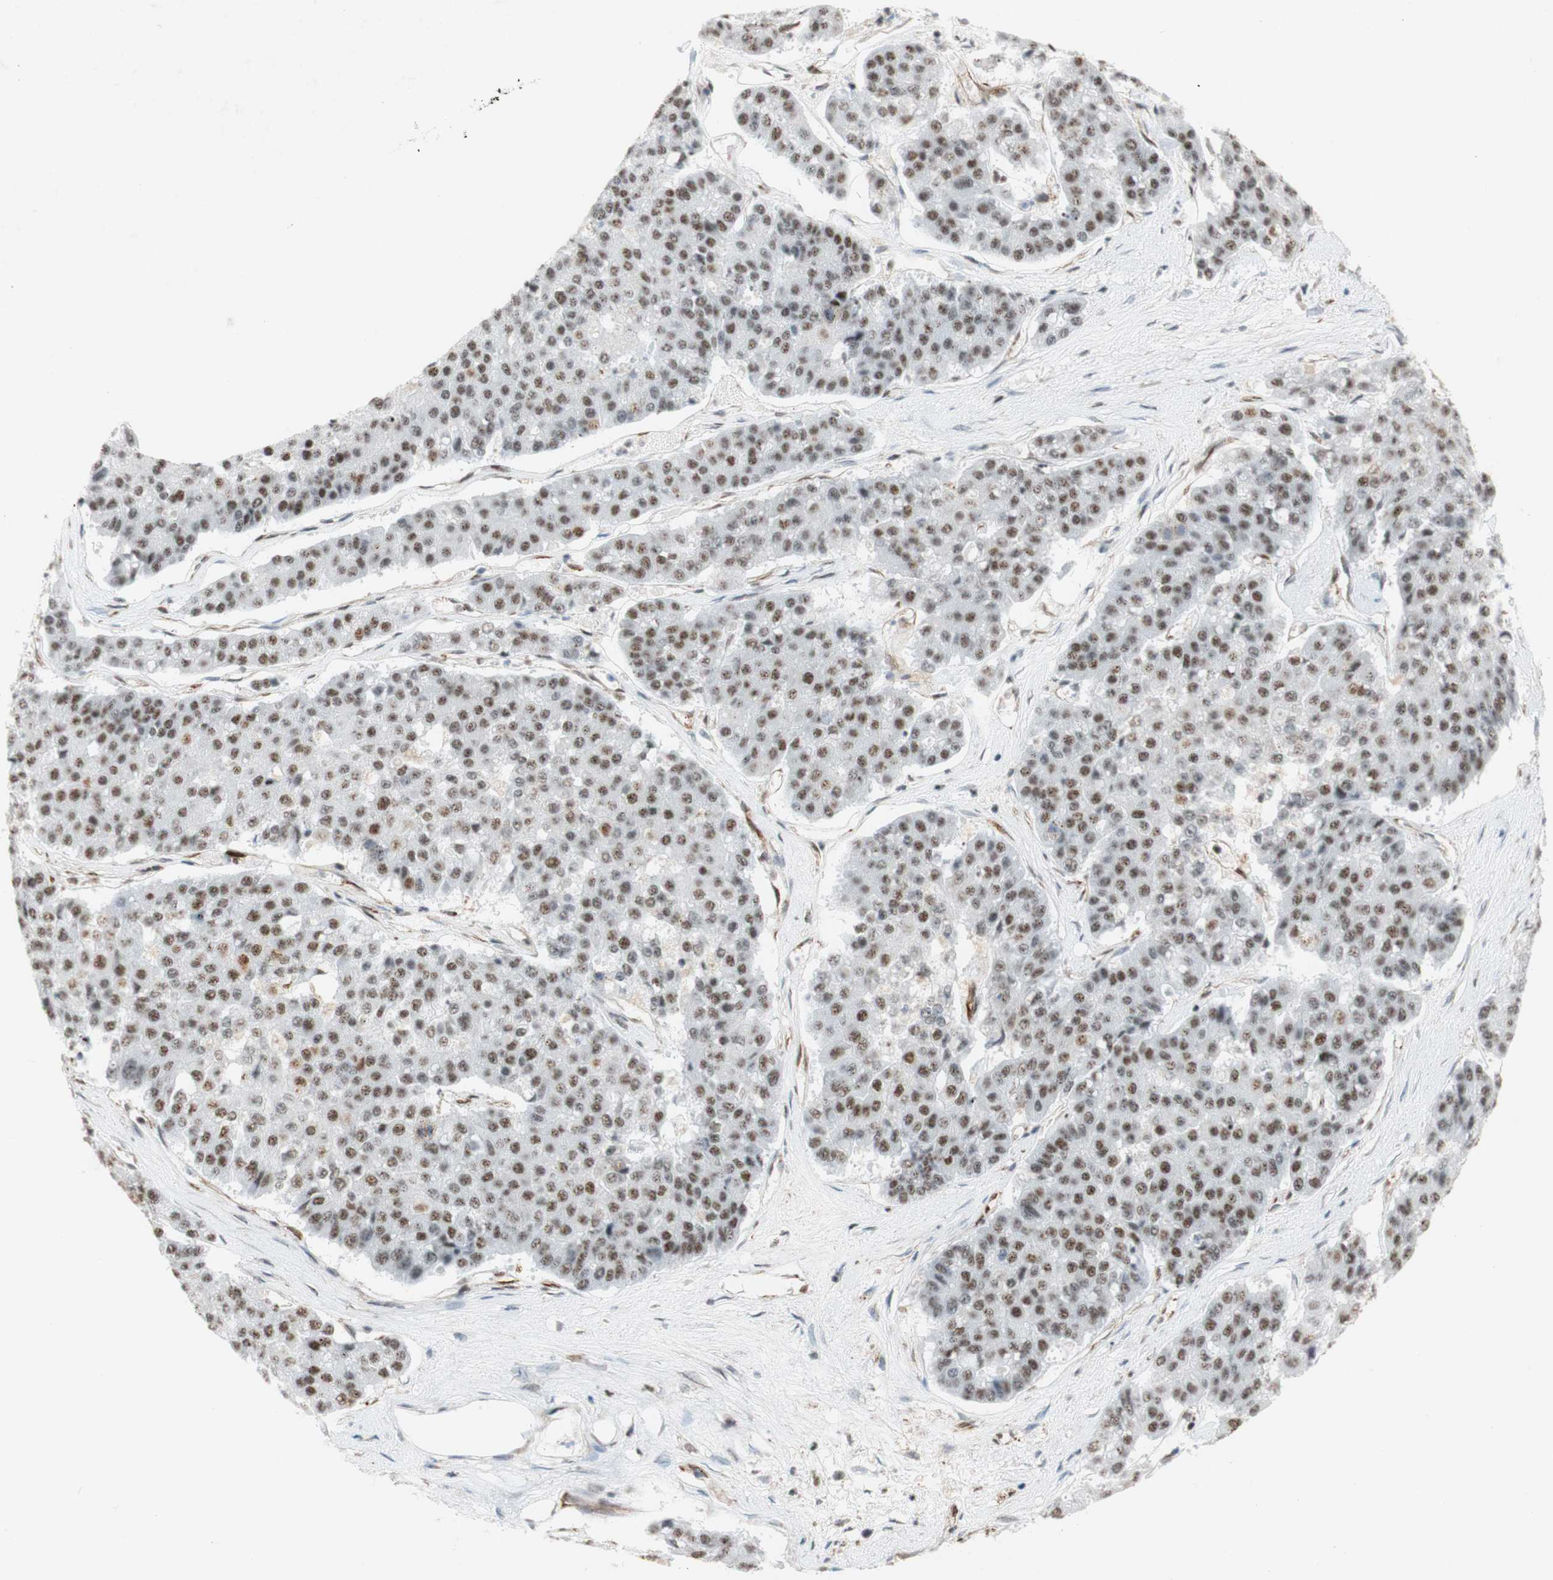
{"staining": {"intensity": "moderate", "quantity": ">75%", "location": "nuclear"}, "tissue": "pancreatic cancer", "cell_type": "Tumor cells", "image_type": "cancer", "snomed": [{"axis": "morphology", "description": "Adenocarcinoma, NOS"}, {"axis": "topography", "description": "Pancreas"}], "caption": "An immunohistochemistry histopathology image of tumor tissue is shown. Protein staining in brown shows moderate nuclear positivity in adenocarcinoma (pancreatic) within tumor cells.", "gene": "SAP18", "patient": {"sex": "male", "age": 50}}